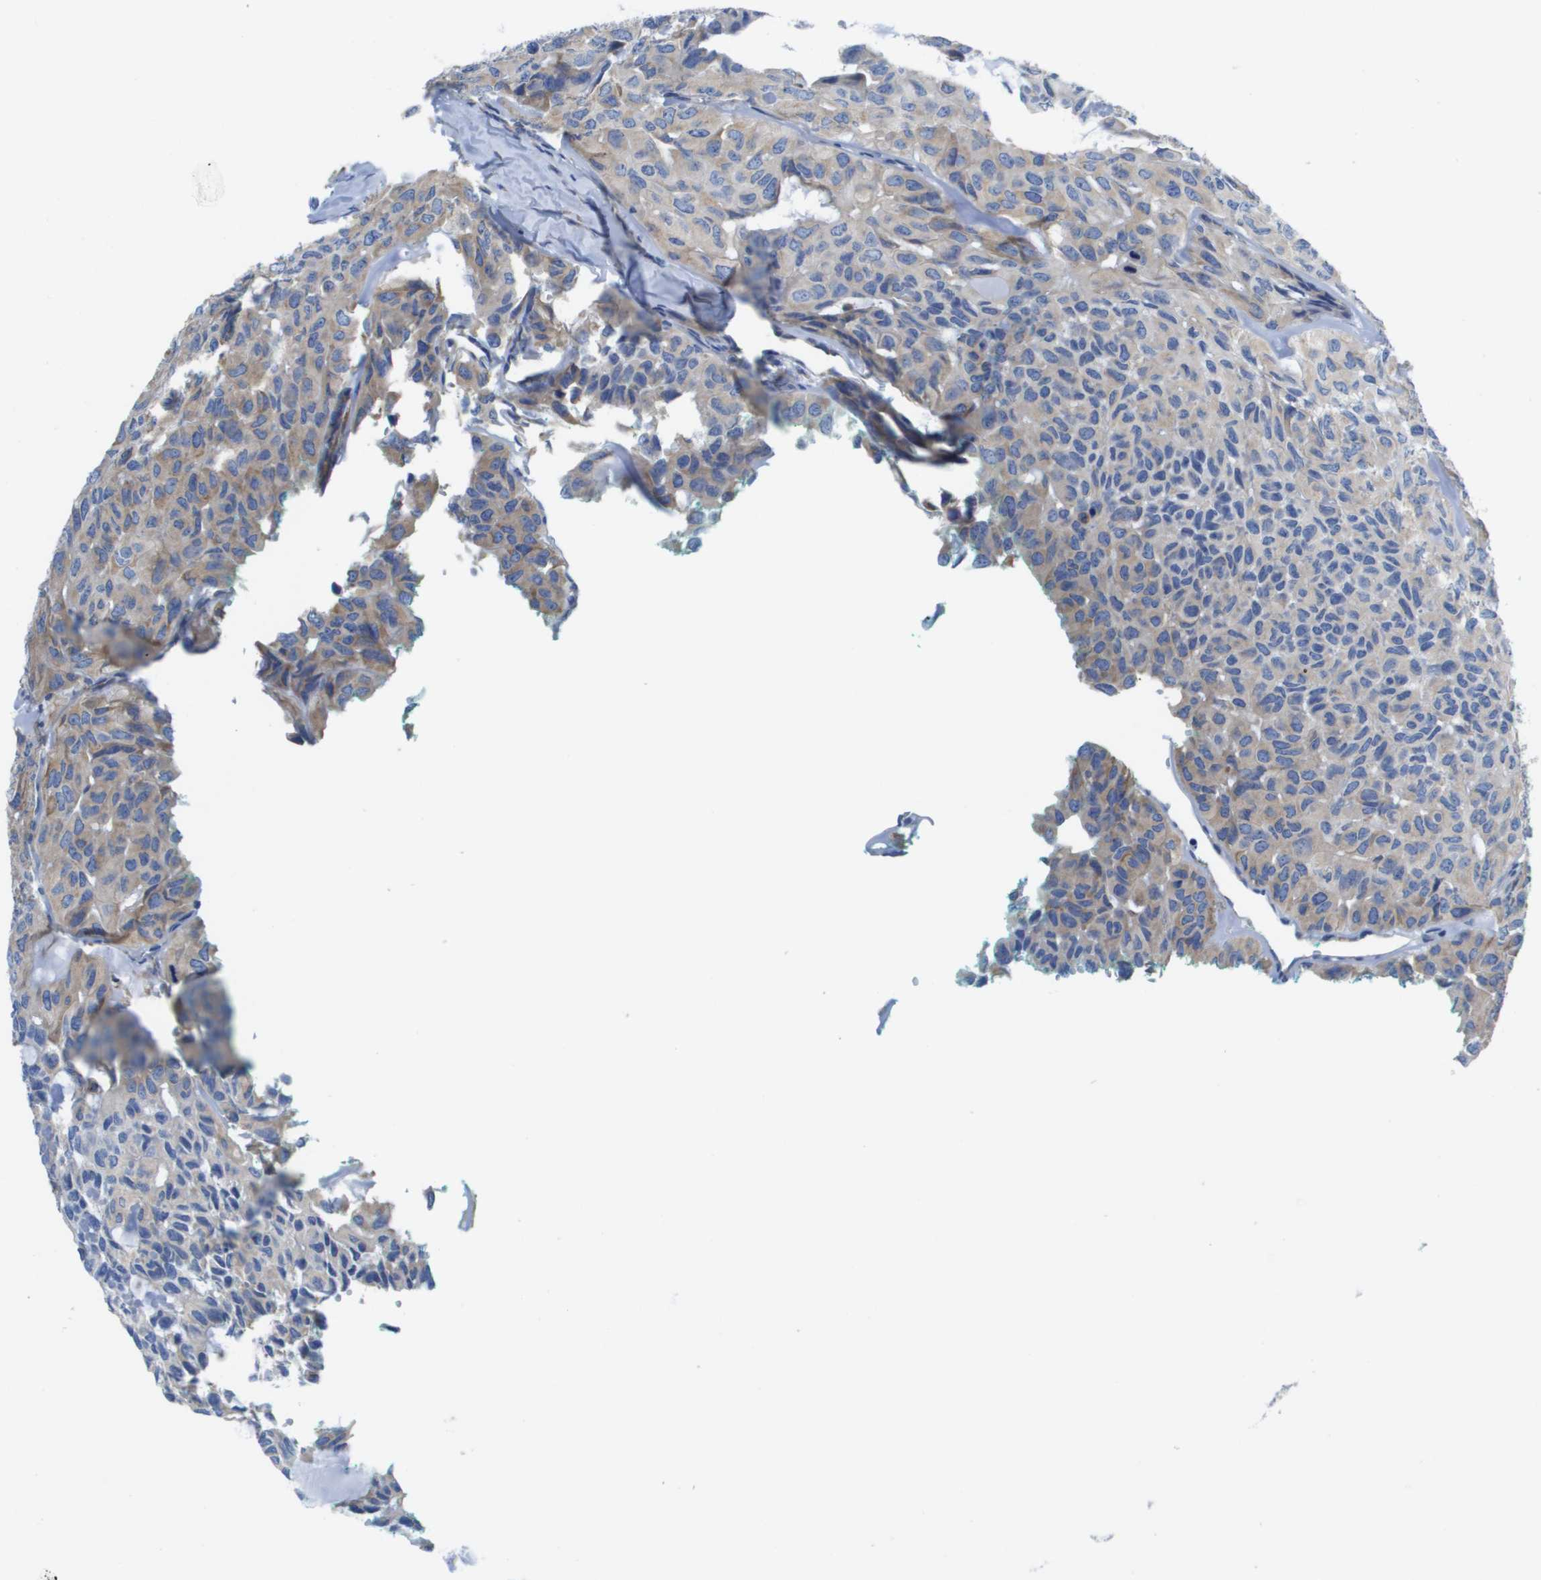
{"staining": {"intensity": "weak", "quantity": ">75%", "location": "cytoplasmic/membranous"}, "tissue": "head and neck cancer", "cell_type": "Tumor cells", "image_type": "cancer", "snomed": [{"axis": "morphology", "description": "Adenocarcinoma, NOS"}, {"axis": "topography", "description": "Salivary gland, NOS"}, {"axis": "topography", "description": "Head-Neck"}], "caption": "Tumor cells exhibit low levels of weak cytoplasmic/membranous staining in approximately >75% of cells in adenocarcinoma (head and neck). (Brightfield microscopy of DAB IHC at high magnification).", "gene": "SDR42E1", "patient": {"sex": "female", "age": 76}}